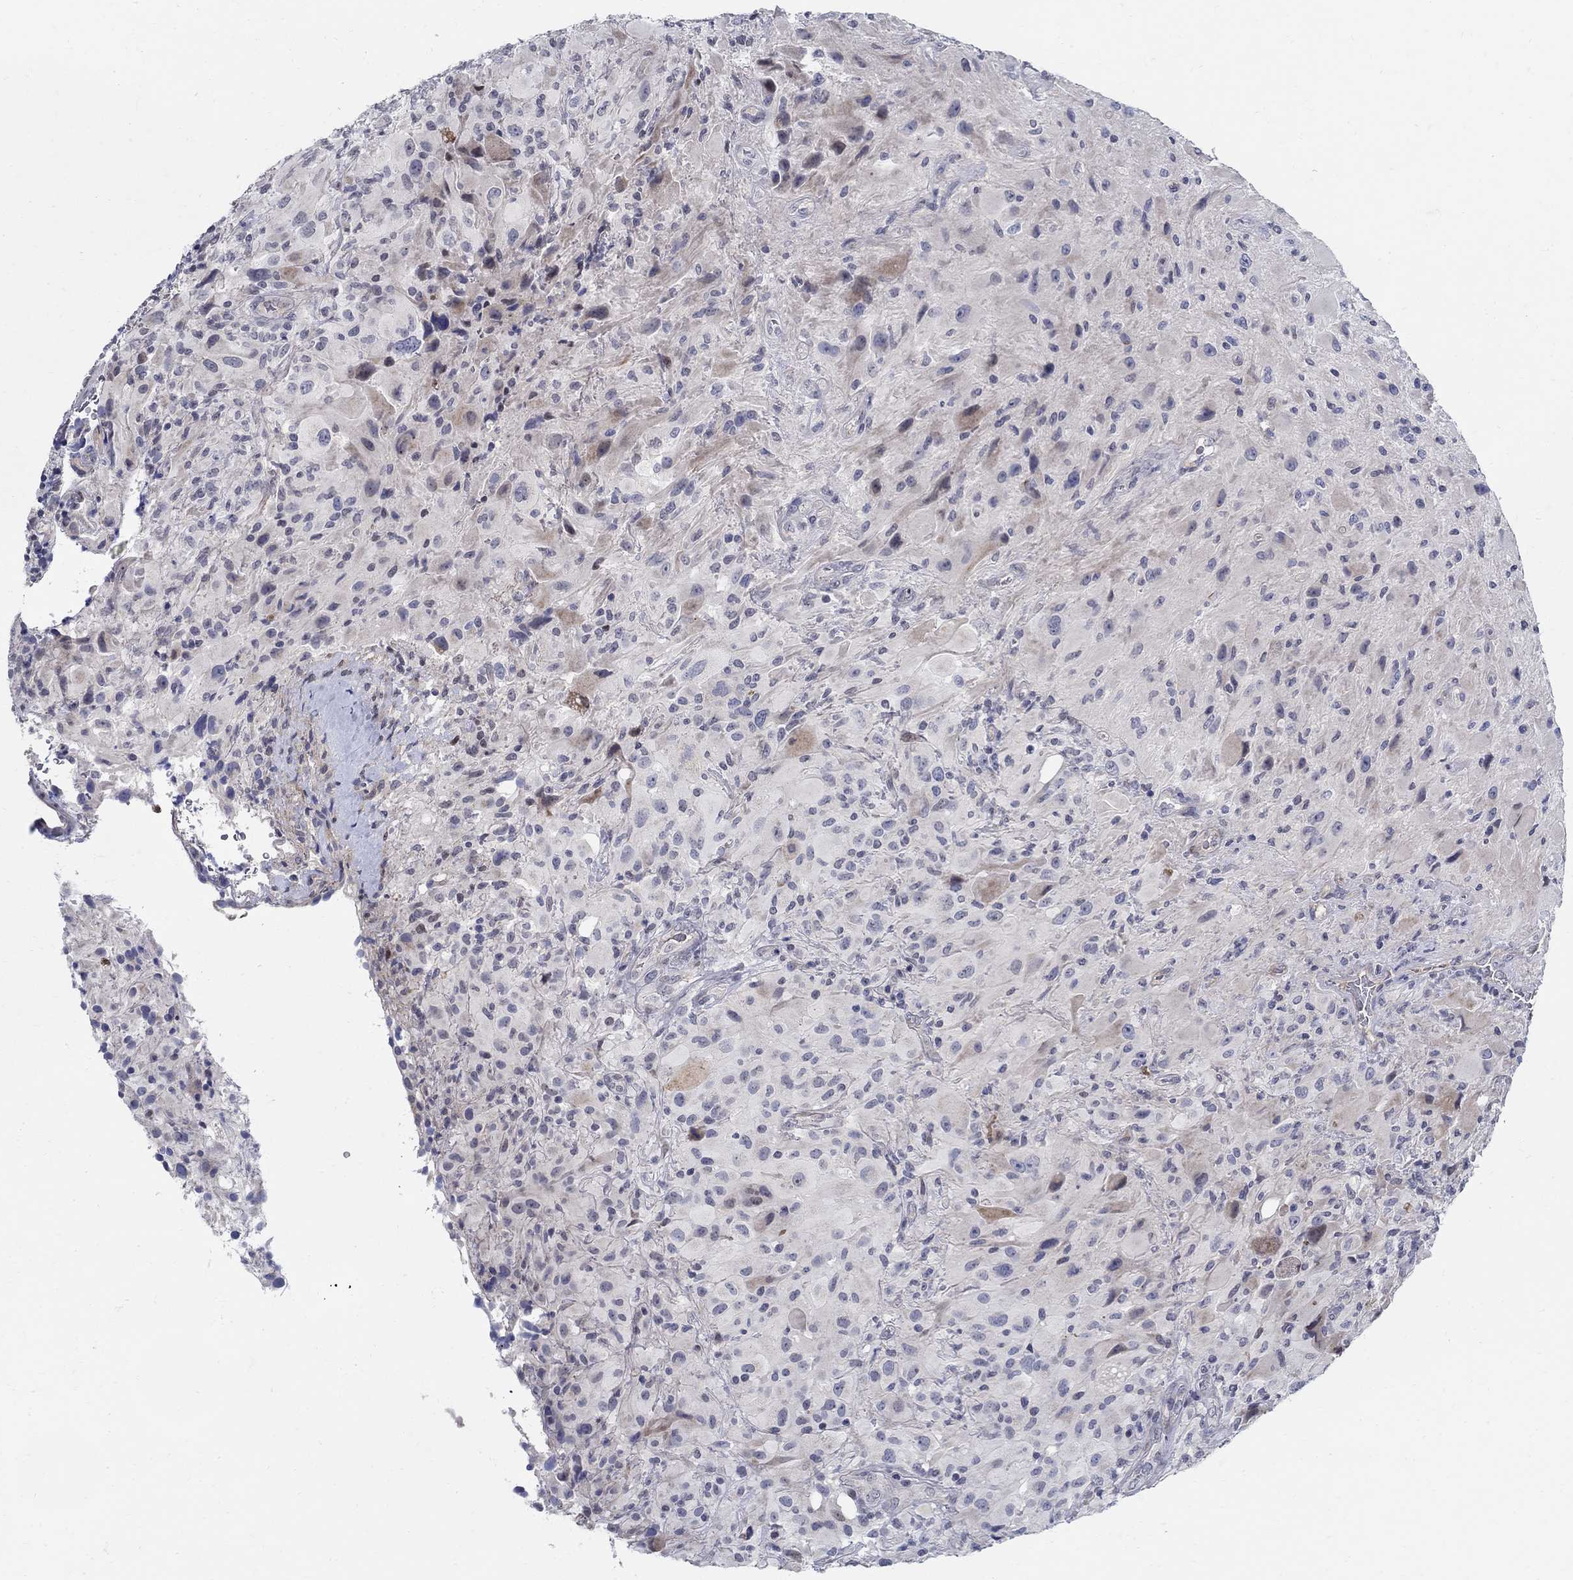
{"staining": {"intensity": "negative", "quantity": "none", "location": "none"}, "tissue": "glioma", "cell_type": "Tumor cells", "image_type": "cancer", "snomed": [{"axis": "morphology", "description": "Glioma, malignant, High grade"}, {"axis": "topography", "description": "Cerebral cortex"}], "caption": "This is an immunohistochemistry (IHC) photomicrograph of human glioma. There is no expression in tumor cells.", "gene": "C16orf46", "patient": {"sex": "male", "age": 35}}